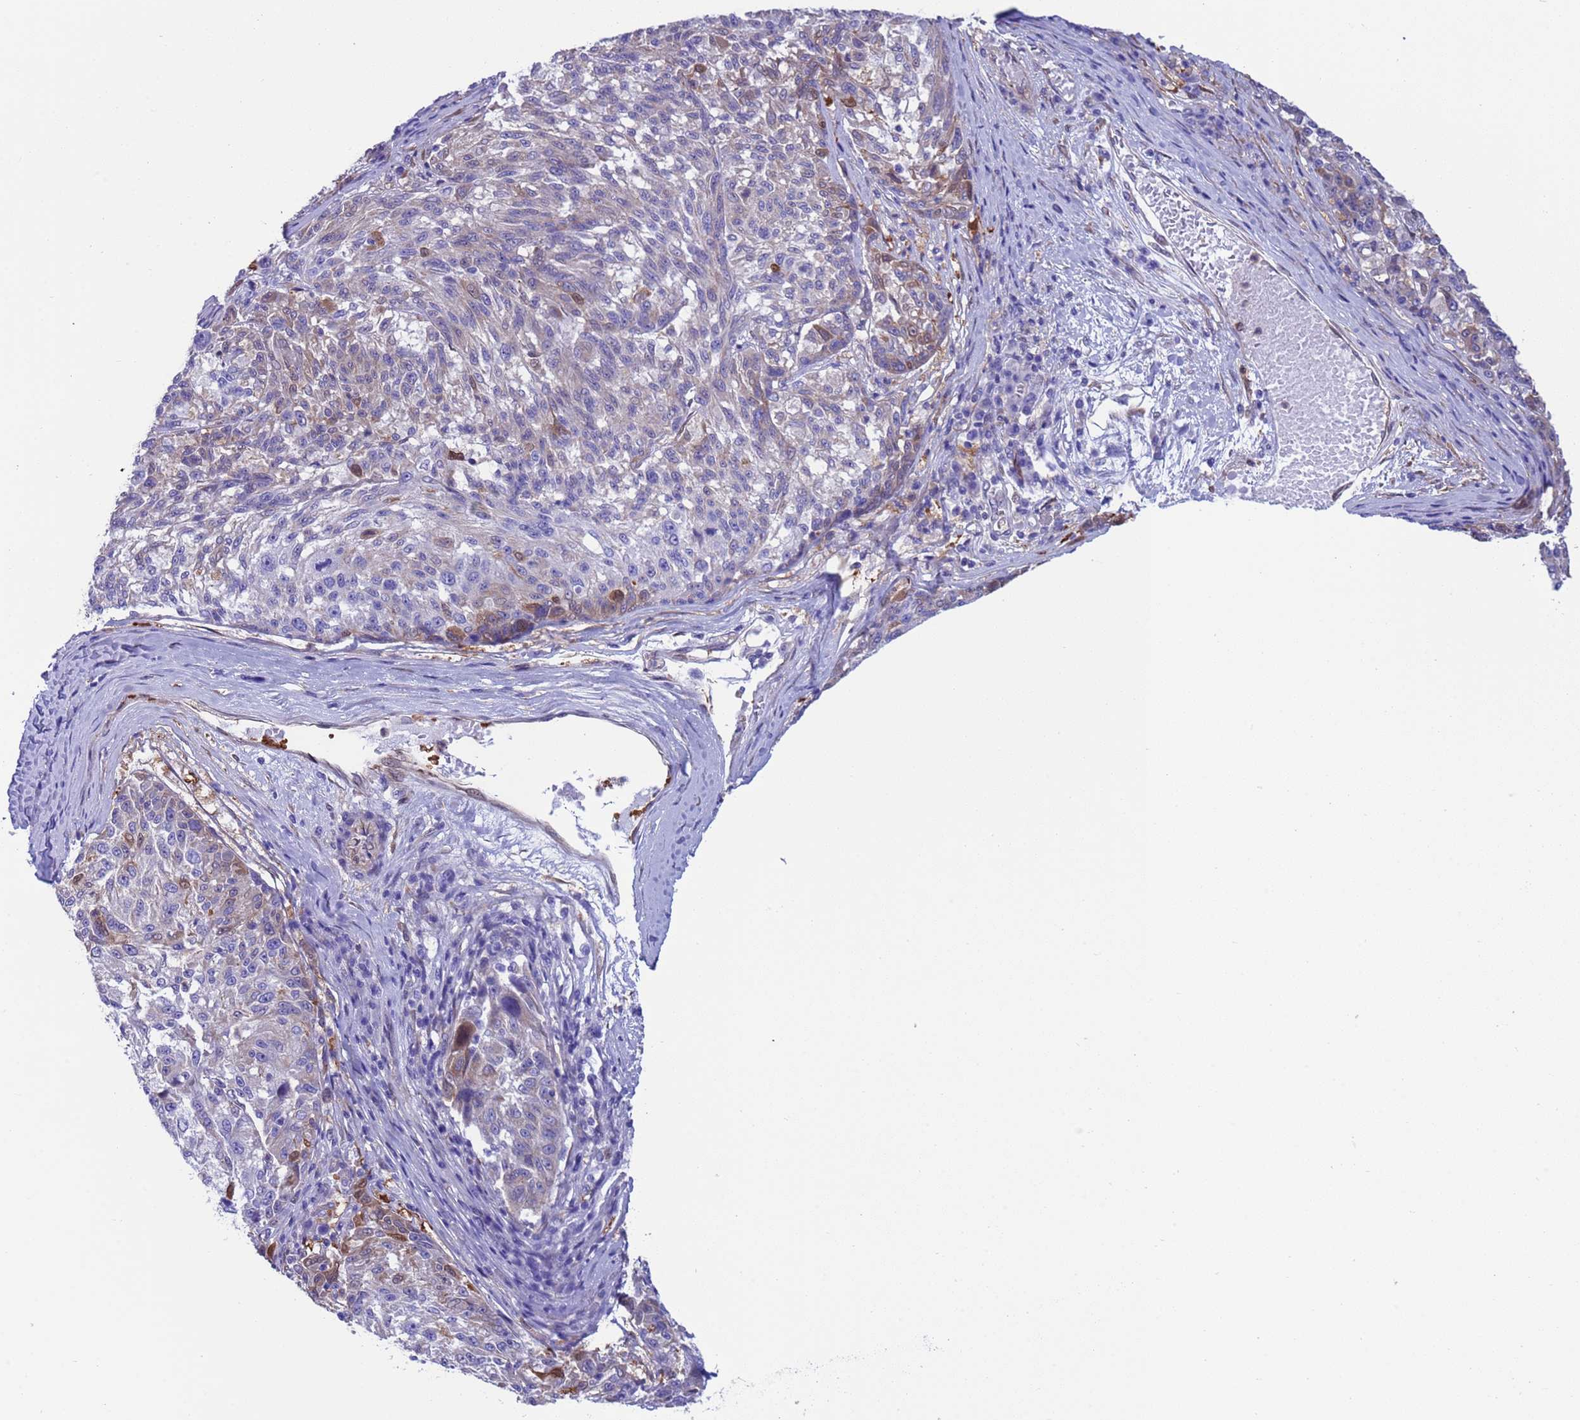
{"staining": {"intensity": "weak", "quantity": "<25%", "location": "cytoplasmic/membranous"}, "tissue": "melanoma", "cell_type": "Tumor cells", "image_type": "cancer", "snomed": [{"axis": "morphology", "description": "Malignant melanoma, NOS"}, {"axis": "topography", "description": "Skin"}], "caption": "This is a photomicrograph of immunohistochemistry (IHC) staining of malignant melanoma, which shows no positivity in tumor cells.", "gene": "C6orf47", "patient": {"sex": "male", "age": 53}}